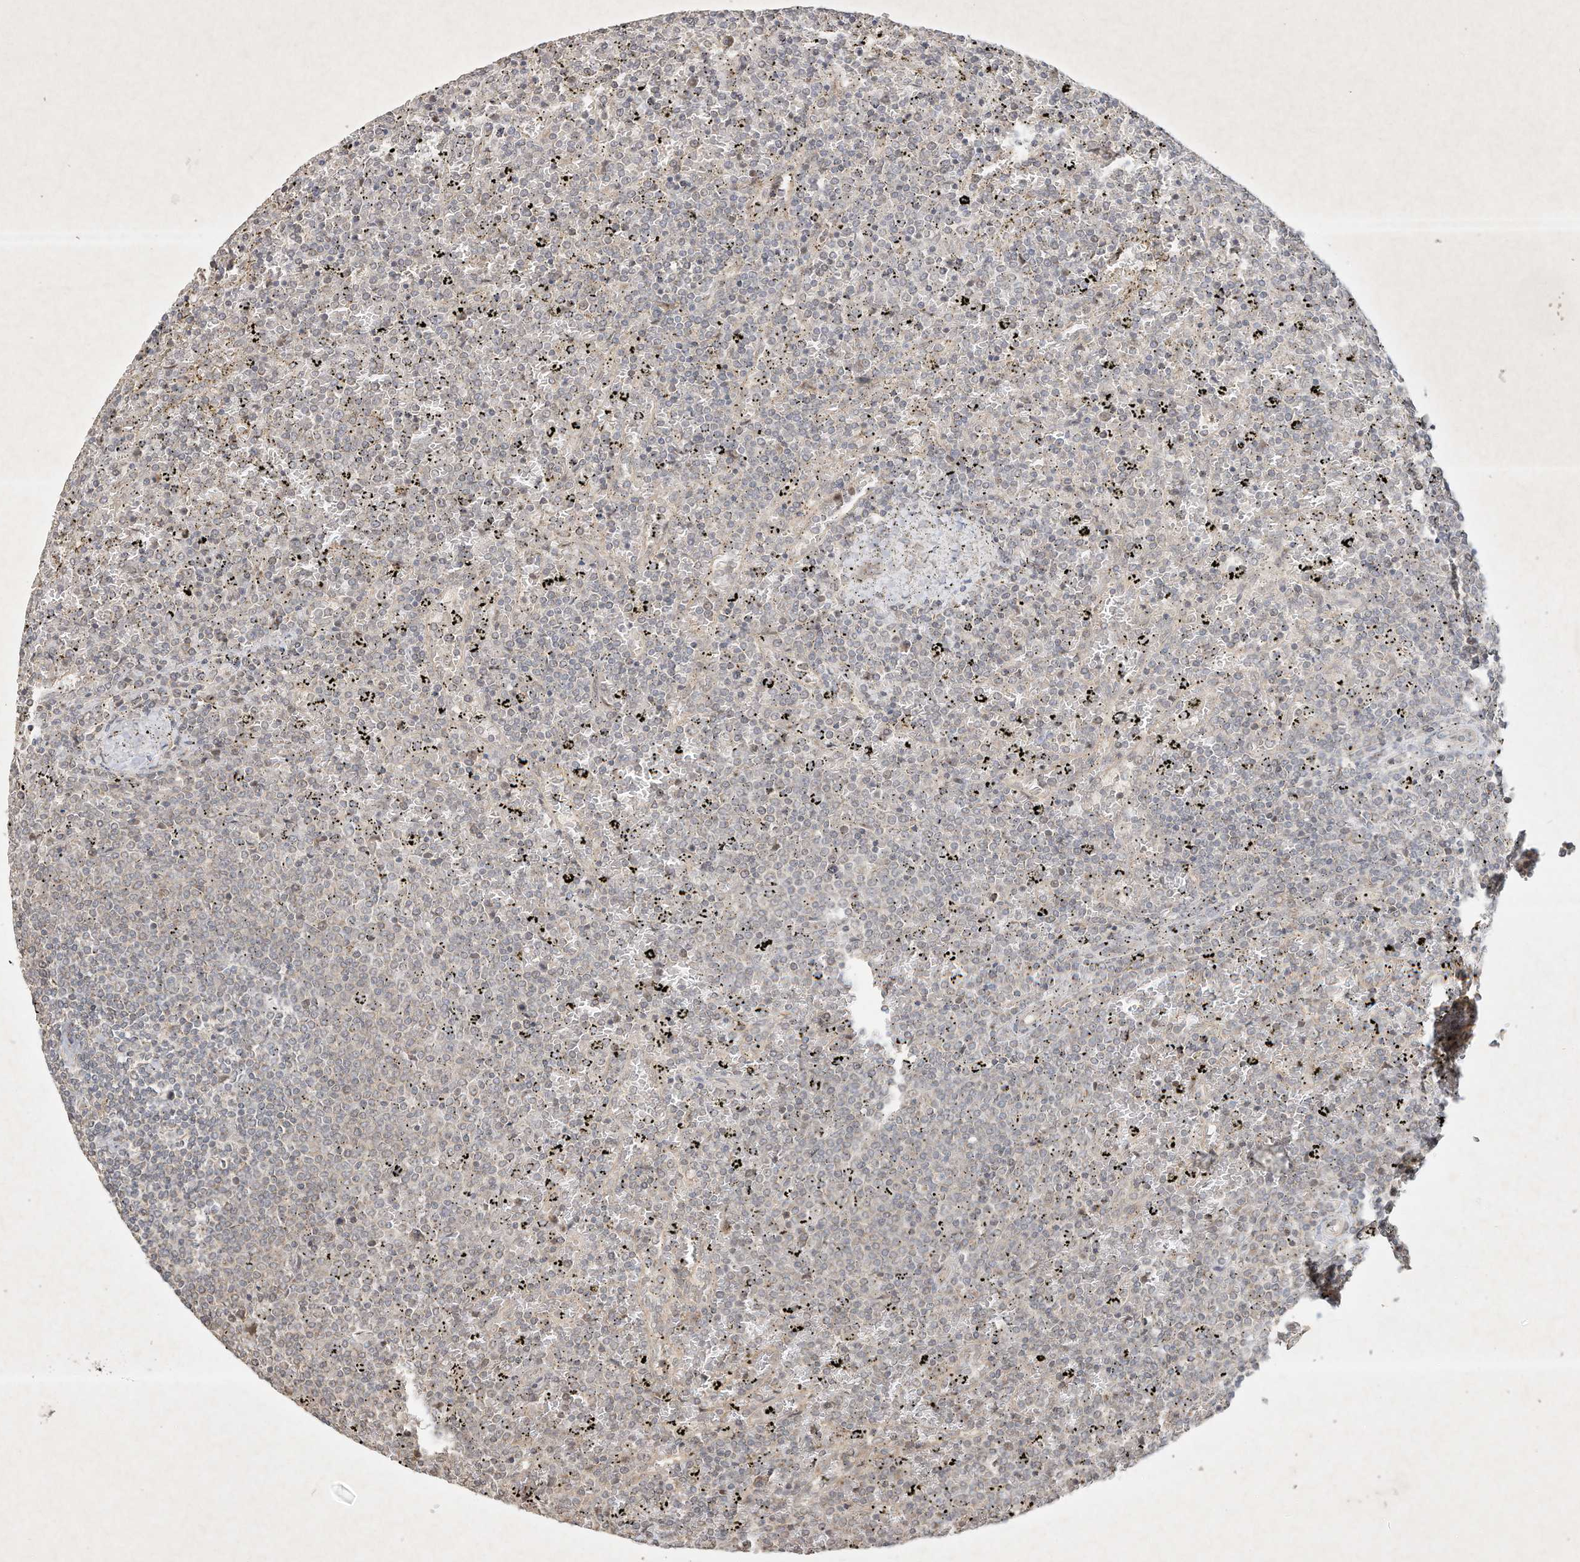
{"staining": {"intensity": "negative", "quantity": "none", "location": "none"}, "tissue": "lymphoma", "cell_type": "Tumor cells", "image_type": "cancer", "snomed": [{"axis": "morphology", "description": "Malignant lymphoma, non-Hodgkin's type, Low grade"}, {"axis": "topography", "description": "Spleen"}], "caption": "The image reveals no significant staining in tumor cells of lymphoma.", "gene": "BTRC", "patient": {"sex": "female", "age": 77}}